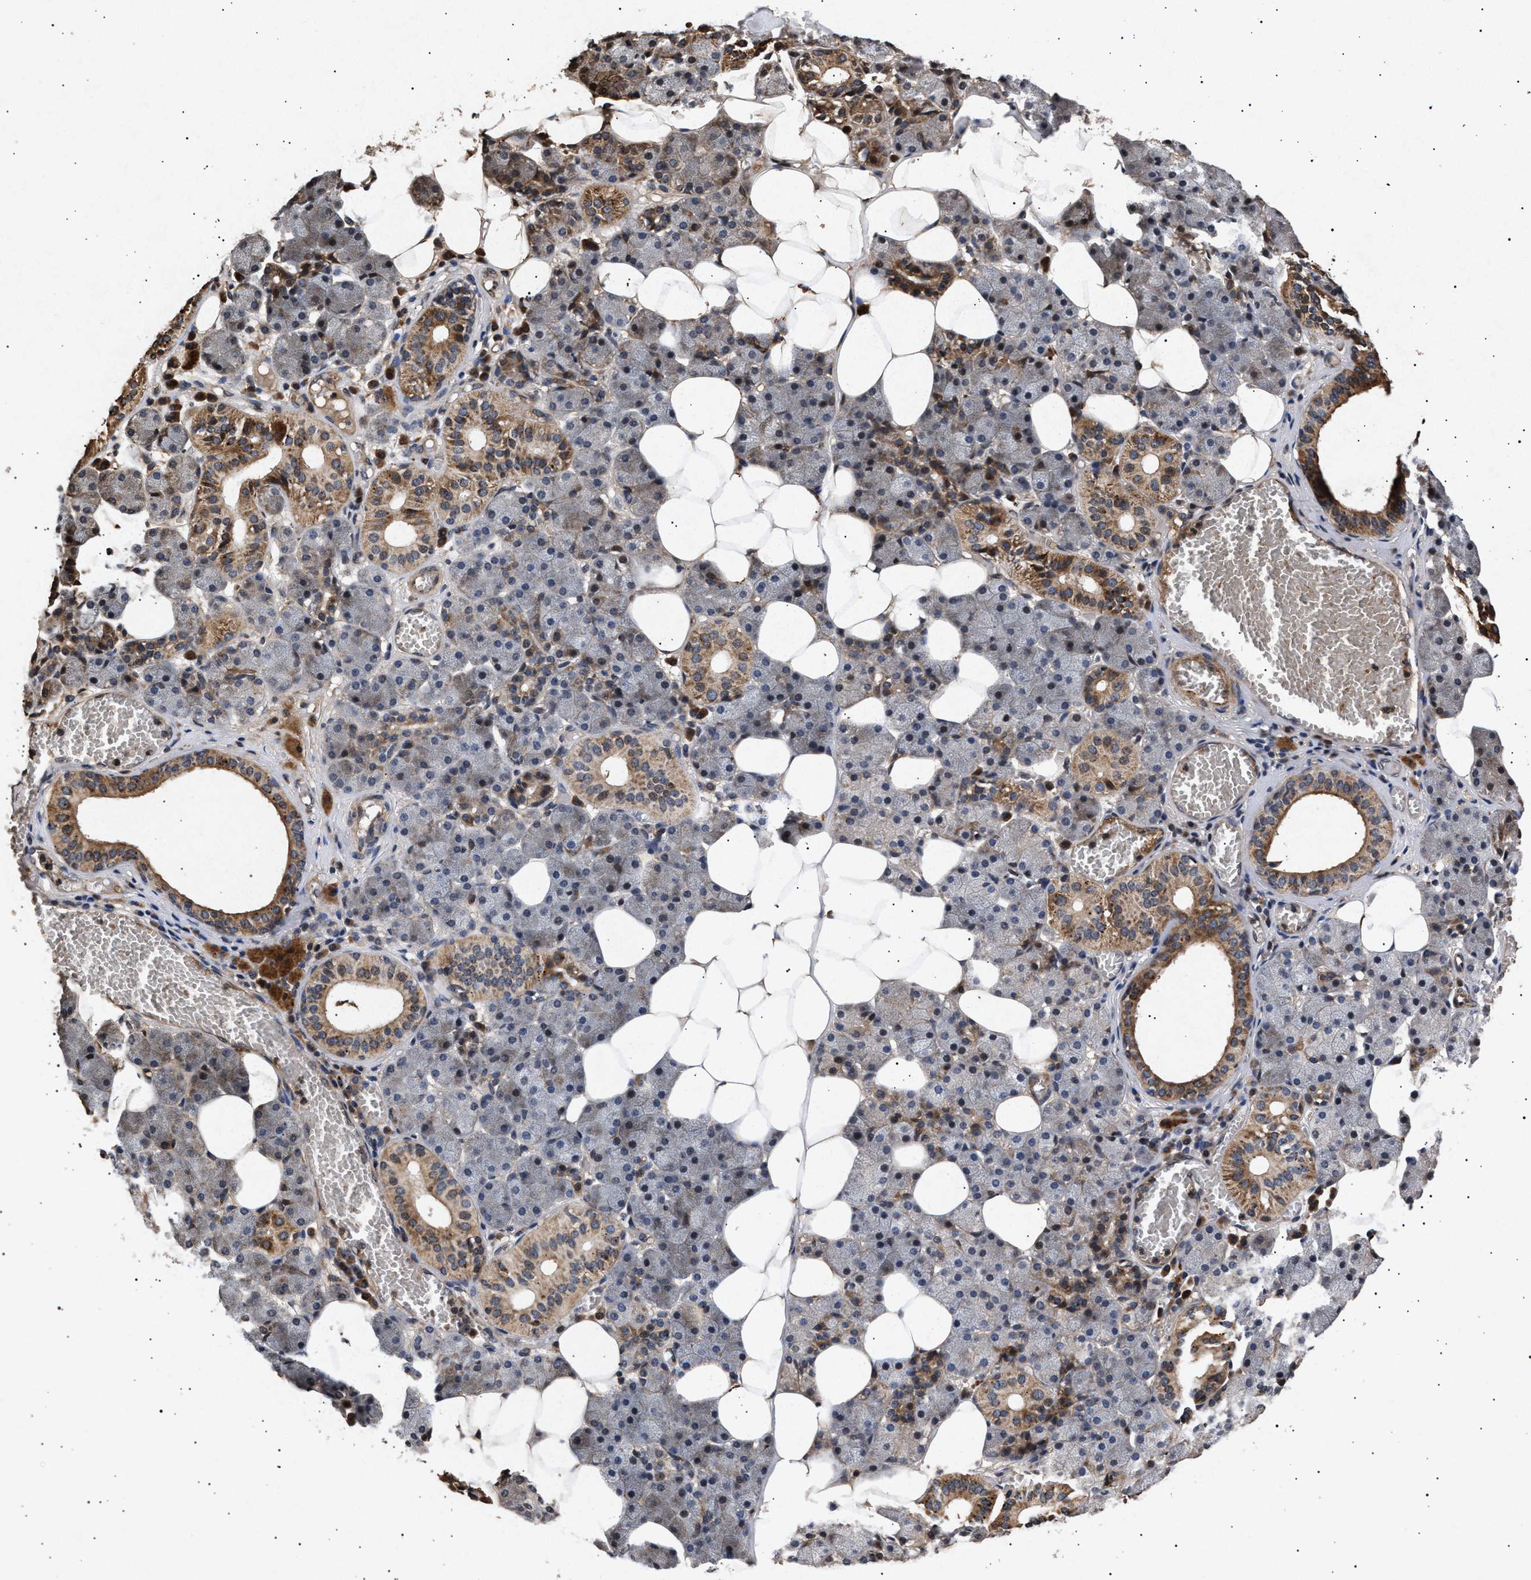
{"staining": {"intensity": "moderate", "quantity": "25%-75%", "location": "cytoplasmic/membranous"}, "tissue": "salivary gland", "cell_type": "Glandular cells", "image_type": "normal", "snomed": [{"axis": "morphology", "description": "Normal tissue, NOS"}, {"axis": "topography", "description": "Salivary gland"}], "caption": "Protein staining of normal salivary gland shows moderate cytoplasmic/membranous expression in approximately 25%-75% of glandular cells.", "gene": "ITGB5", "patient": {"sex": "female", "age": 33}}